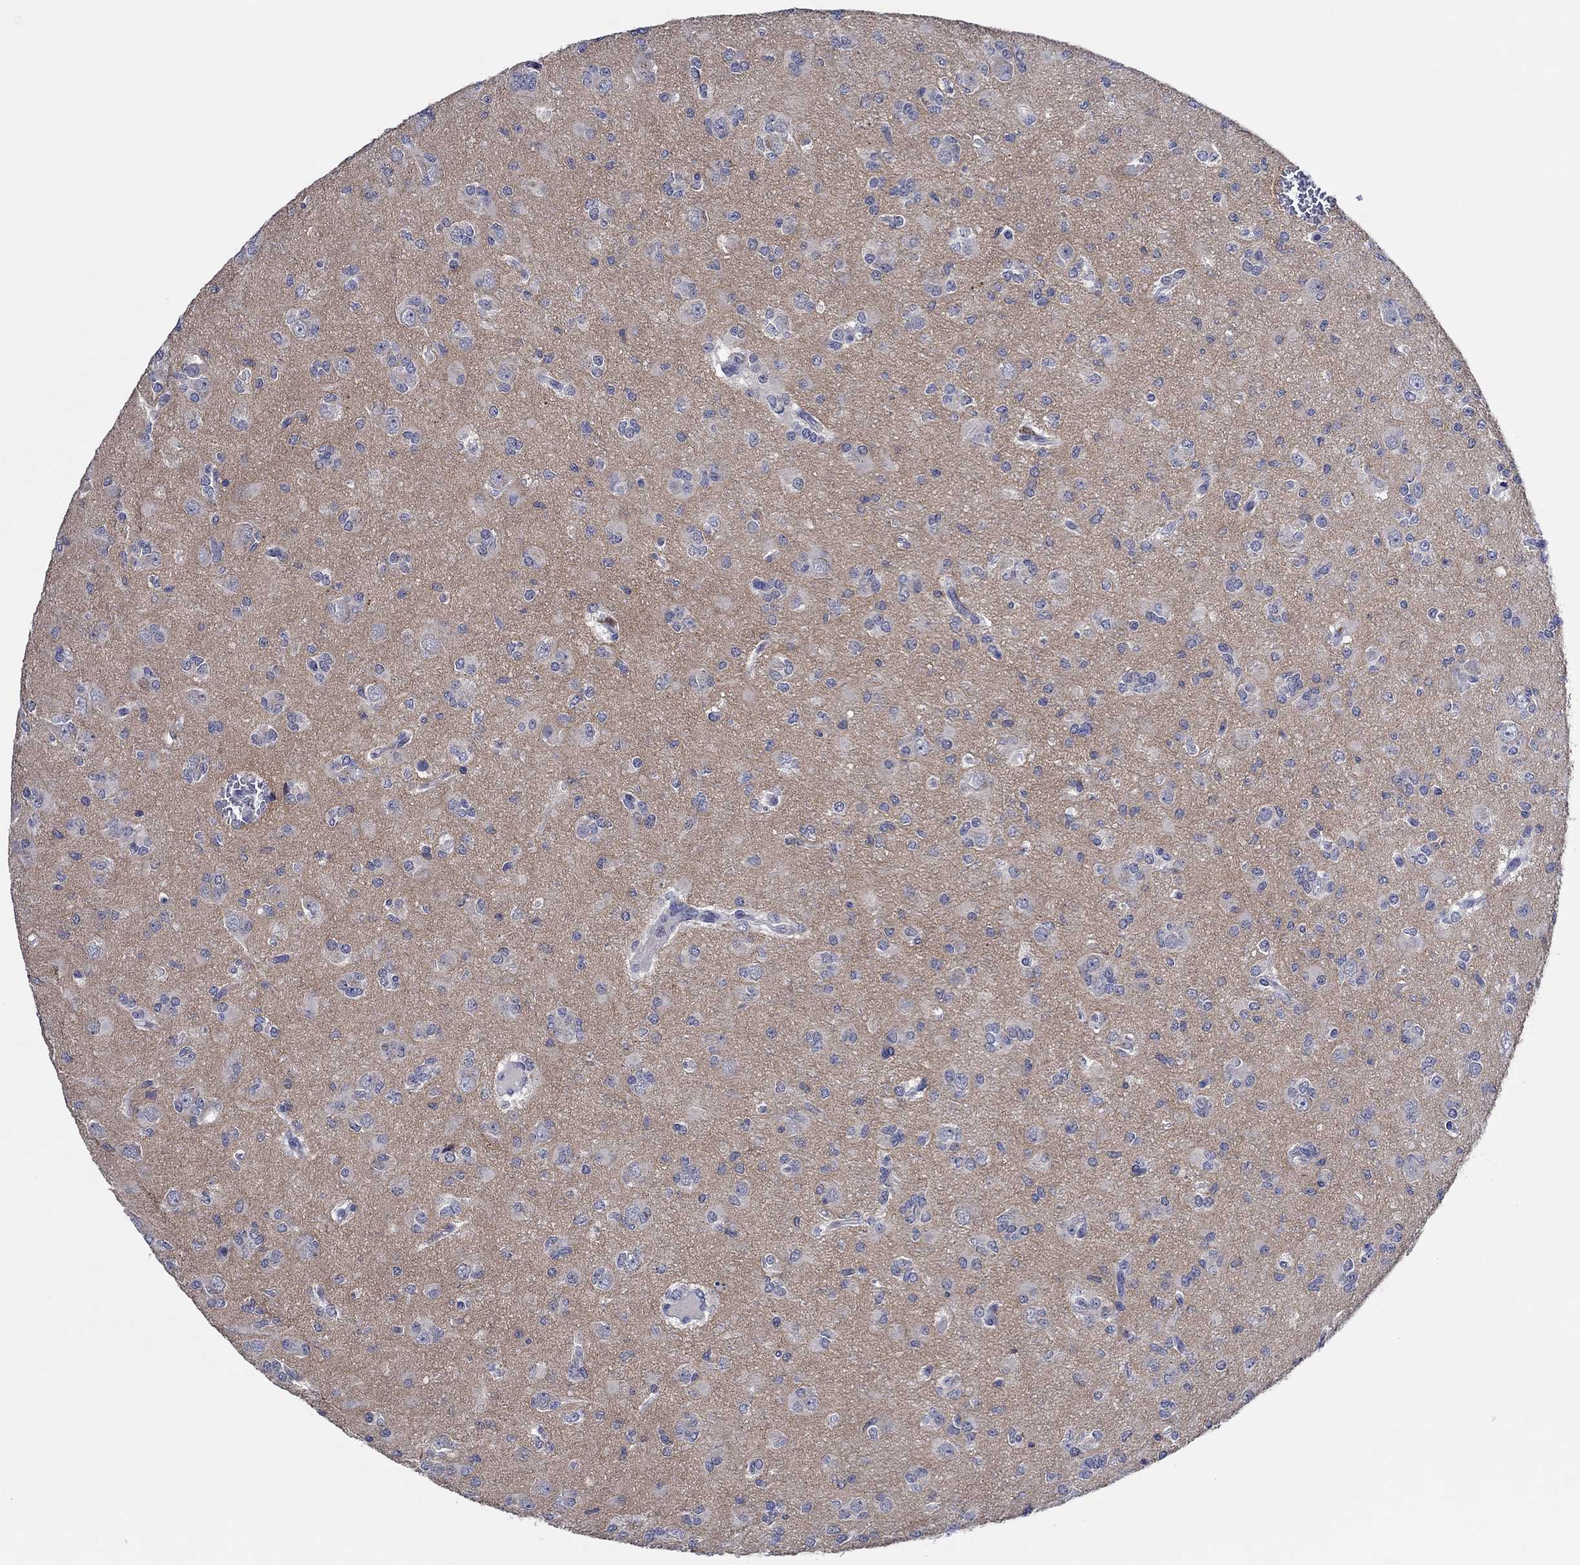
{"staining": {"intensity": "negative", "quantity": "none", "location": "none"}, "tissue": "glioma", "cell_type": "Tumor cells", "image_type": "cancer", "snomed": [{"axis": "morphology", "description": "Glioma, malignant, Low grade"}, {"axis": "topography", "description": "Brain"}], "caption": "An immunohistochemistry (IHC) photomicrograph of glioma is shown. There is no staining in tumor cells of glioma. (Brightfield microscopy of DAB (3,3'-diaminobenzidine) immunohistochemistry at high magnification).", "gene": "PRRT3", "patient": {"sex": "male", "age": 27}}